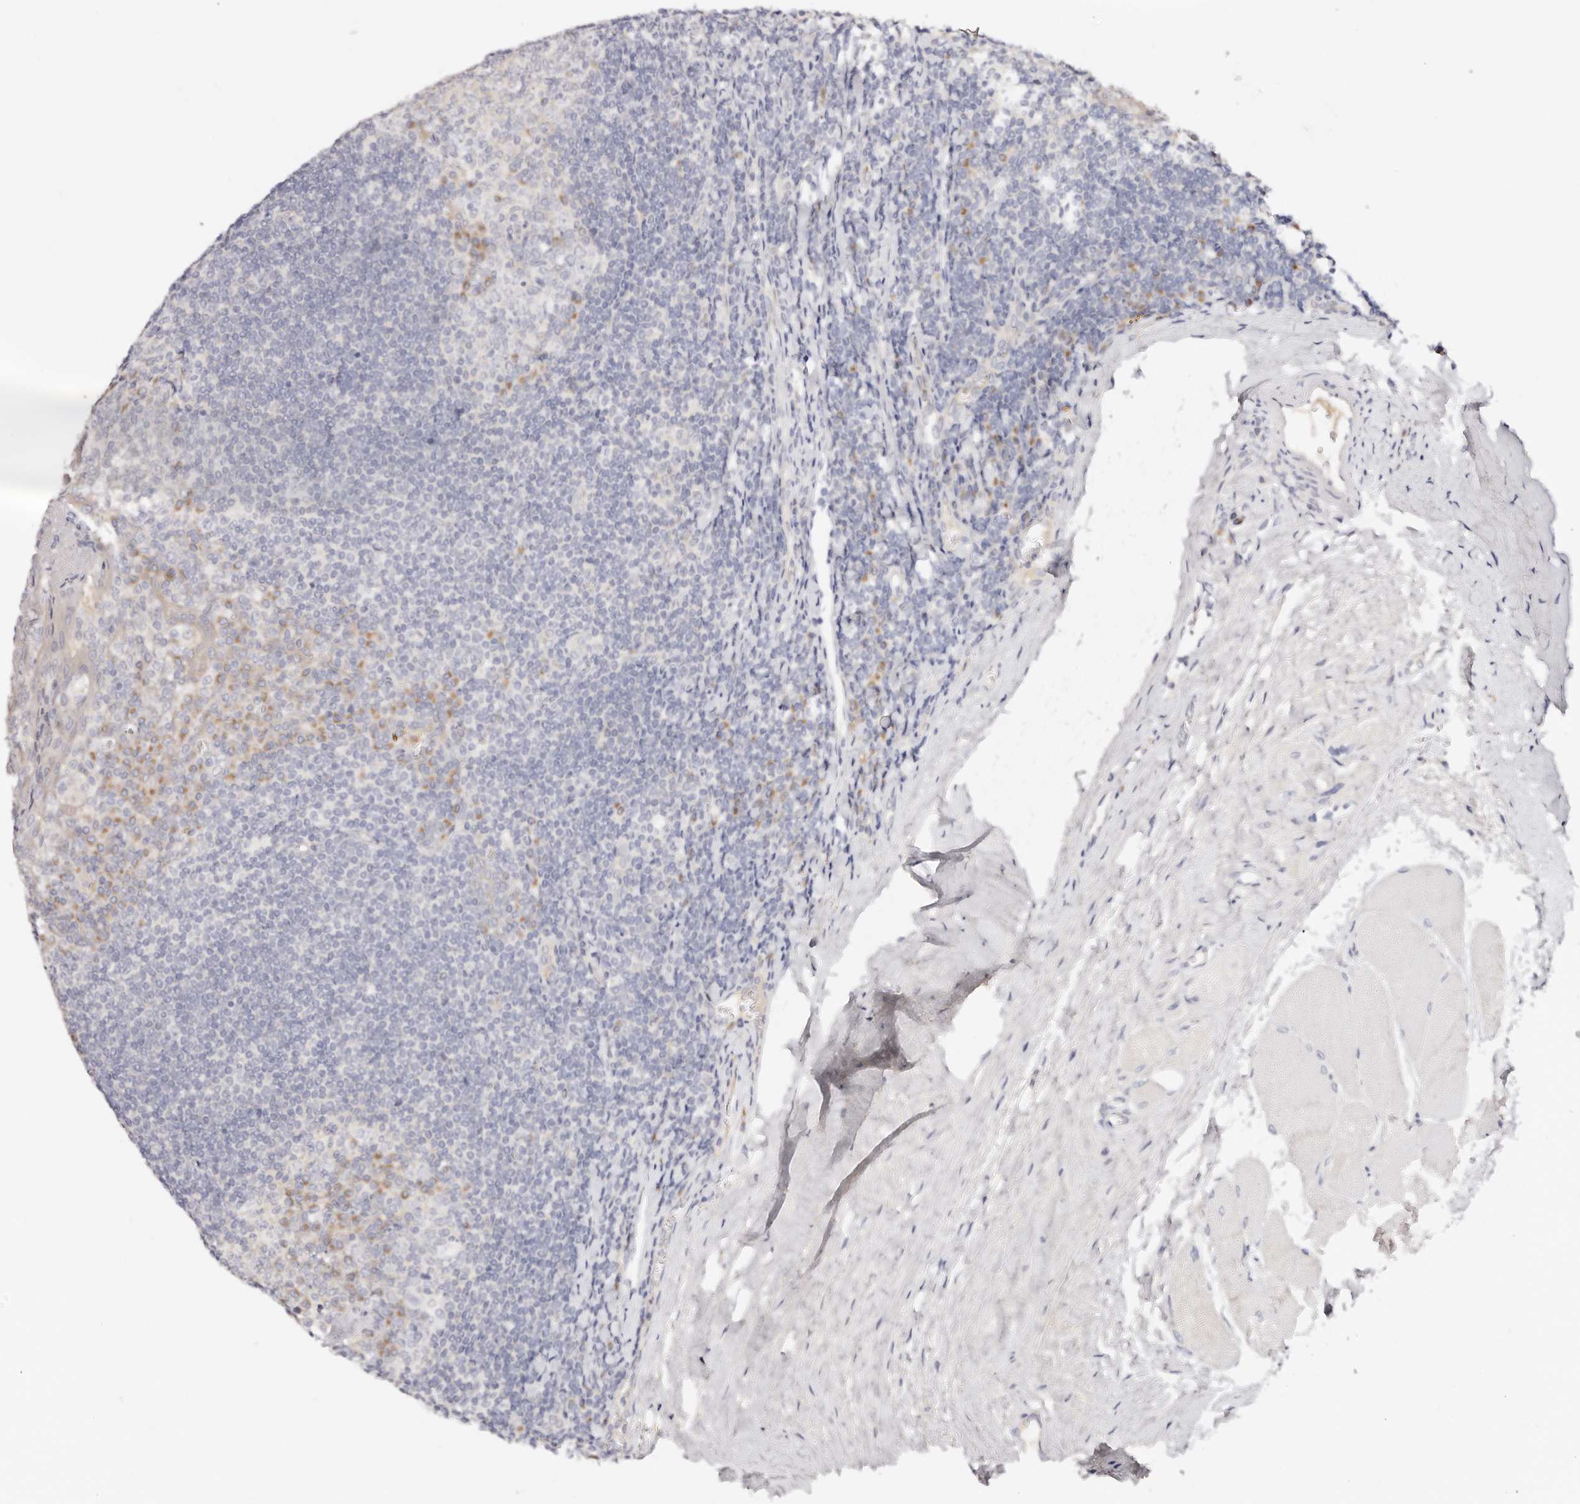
{"staining": {"intensity": "weak", "quantity": "<25%", "location": "cytoplasmic/membranous"}, "tissue": "tonsil", "cell_type": "Germinal center cells", "image_type": "normal", "snomed": [{"axis": "morphology", "description": "Normal tissue, NOS"}, {"axis": "topography", "description": "Tonsil"}], "caption": "High power microscopy image of an immunohistochemistry (IHC) photomicrograph of benign tonsil, revealing no significant expression in germinal center cells. (DAB (3,3'-diaminobenzidine) immunohistochemistry (IHC), high magnification).", "gene": "DNASE1", "patient": {"sex": "male", "age": 27}}